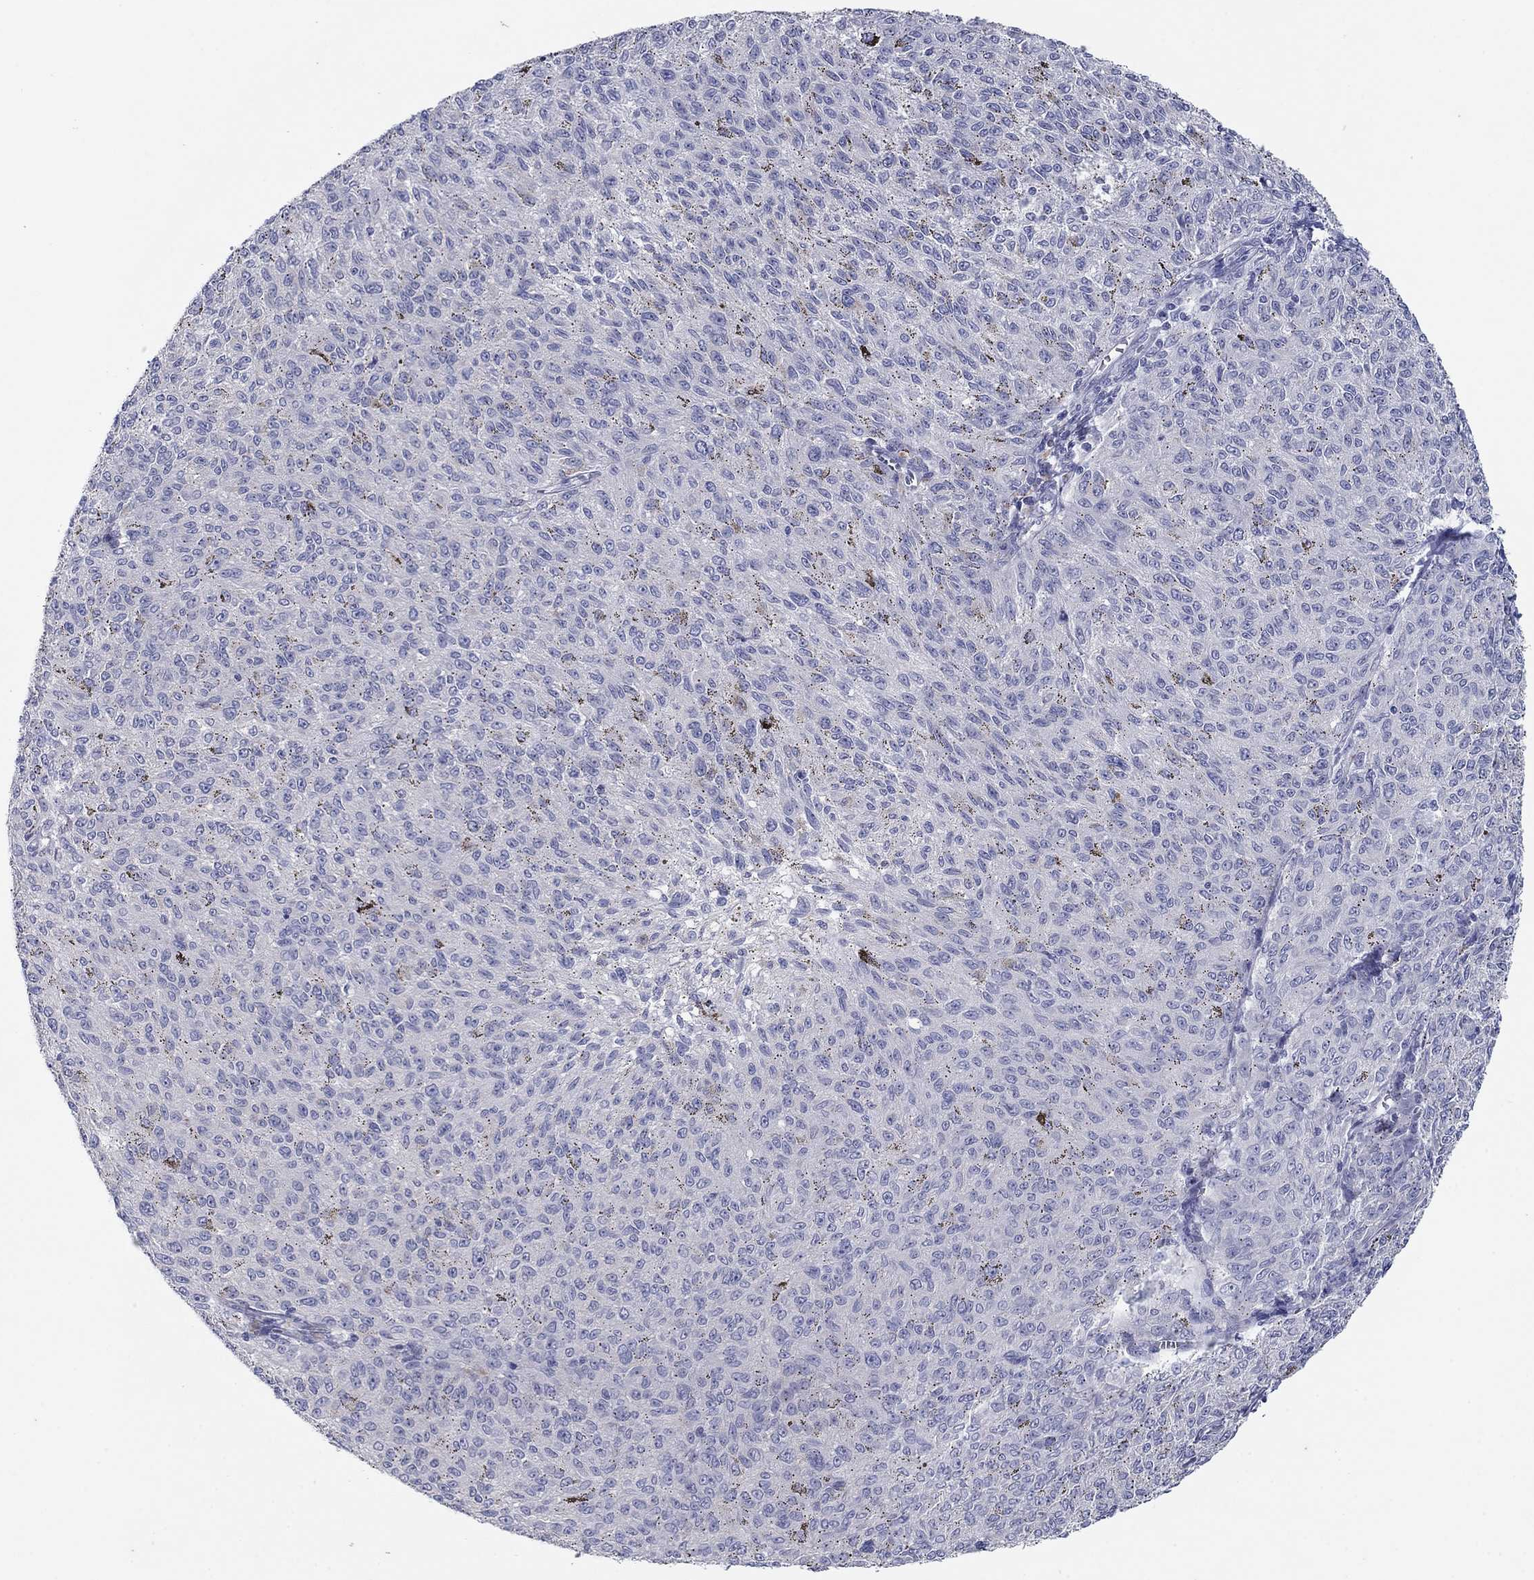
{"staining": {"intensity": "negative", "quantity": "none", "location": "none"}, "tissue": "melanoma", "cell_type": "Tumor cells", "image_type": "cancer", "snomed": [{"axis": "morphology", "description": "Malignant melanoma, NOS"}, {"axis": "topography", "description": "Skin"}], "caption": "An image of human malignant melanoma is negative for staining in tumor cells.", "gene": "PLS1", "patient": {"sex": "female", "age": 72}}